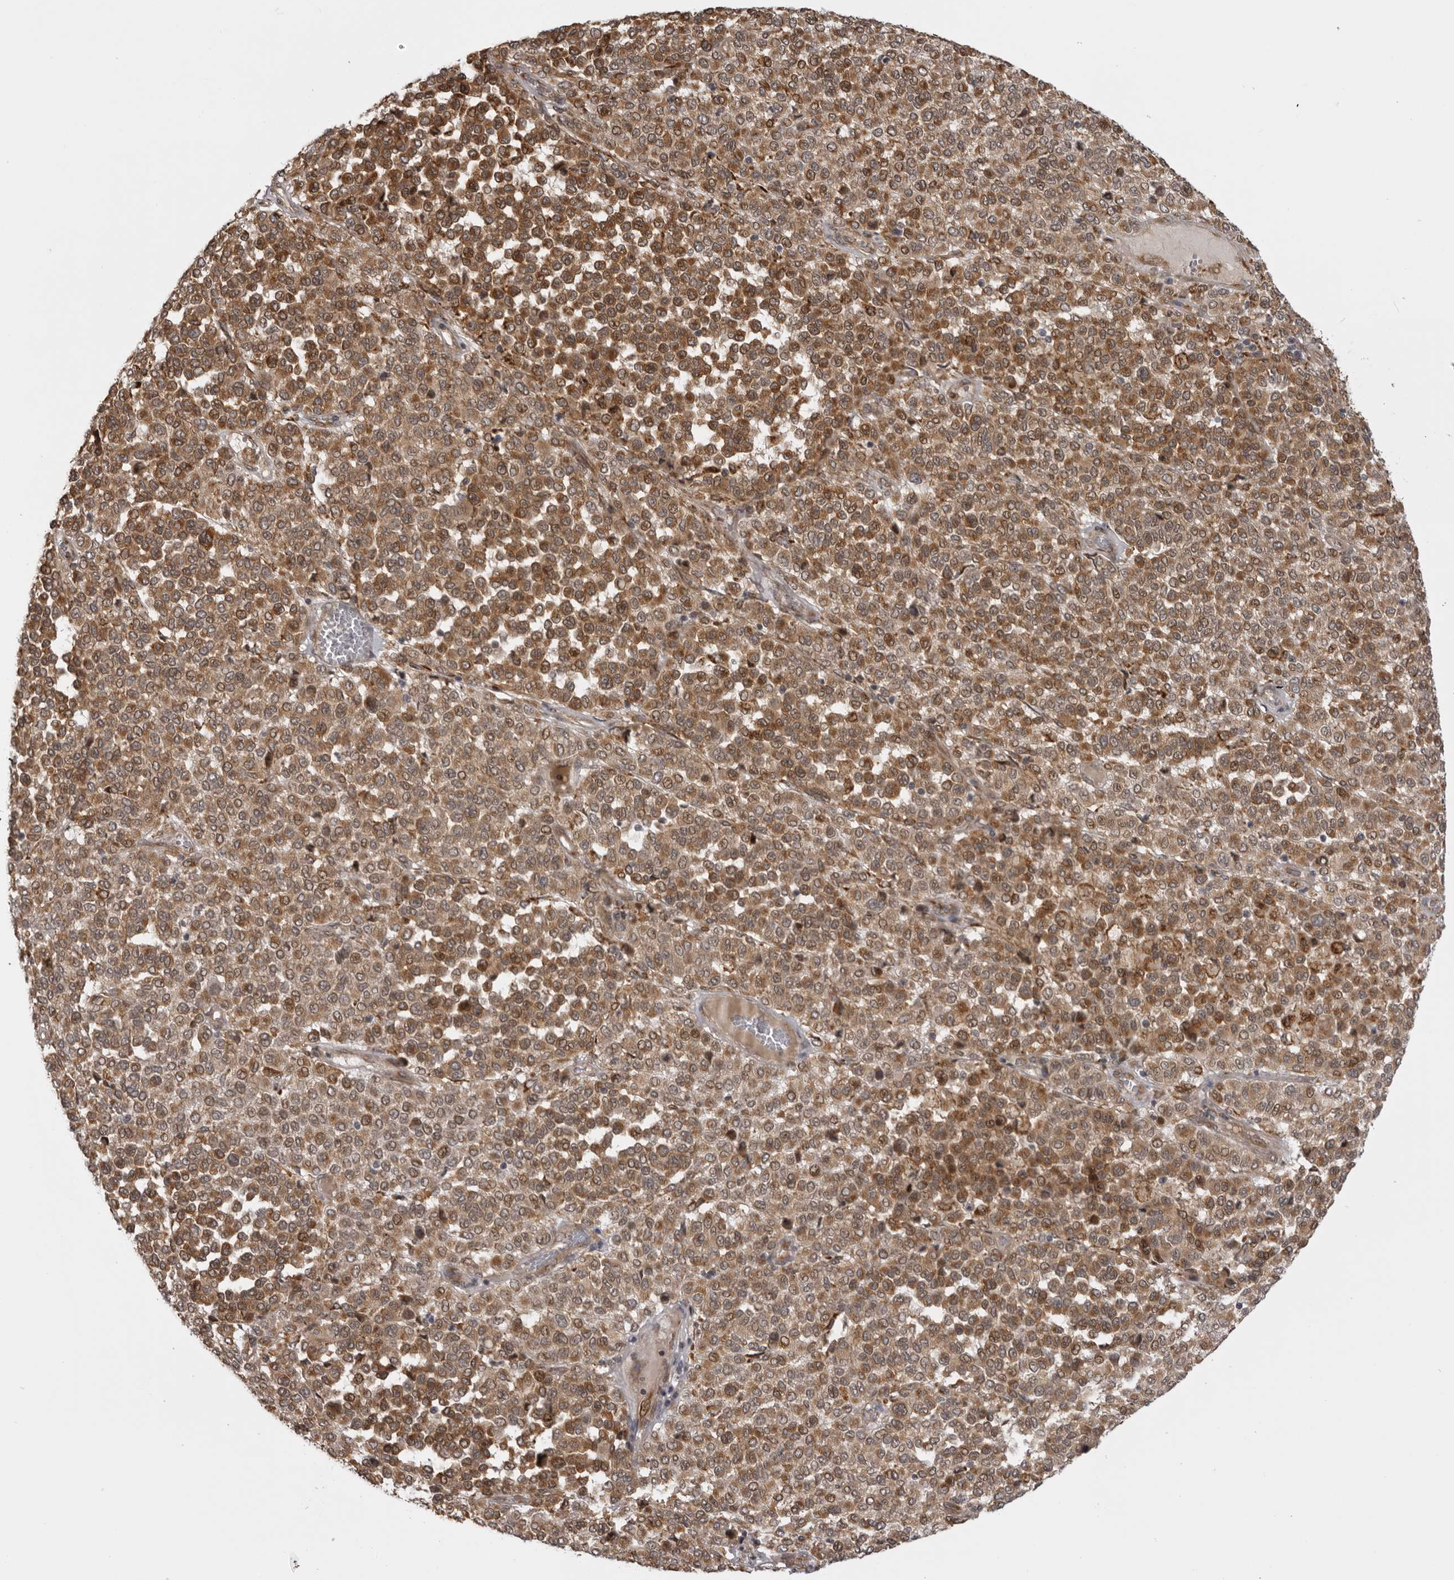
{"staining": {"intensity": "moderate", "quantity": ">75%", "location": "cytoplasmic/membranous"}, "tissue": "melanoma", "cell_type": "Tumor cells", "image_type": "cancer", "snomed": [{"axis": "morphology", "description": "Malignant melanoma, Metastatic site"}, {"axis": "topography", "description": "Pancreas"}], "caption": "IHC histopathology image of neoplastic tissue: melanoma stained using immunohistochemistry (IHC) displays medium levels of moderate protein expression localized specifically in the cytoplasmic/membranous of tumor cells, appearing as a cytoplasmic/membranous brown color.", "gene": "DNAH14", "patient": {"sex": "female", "age": 30}}